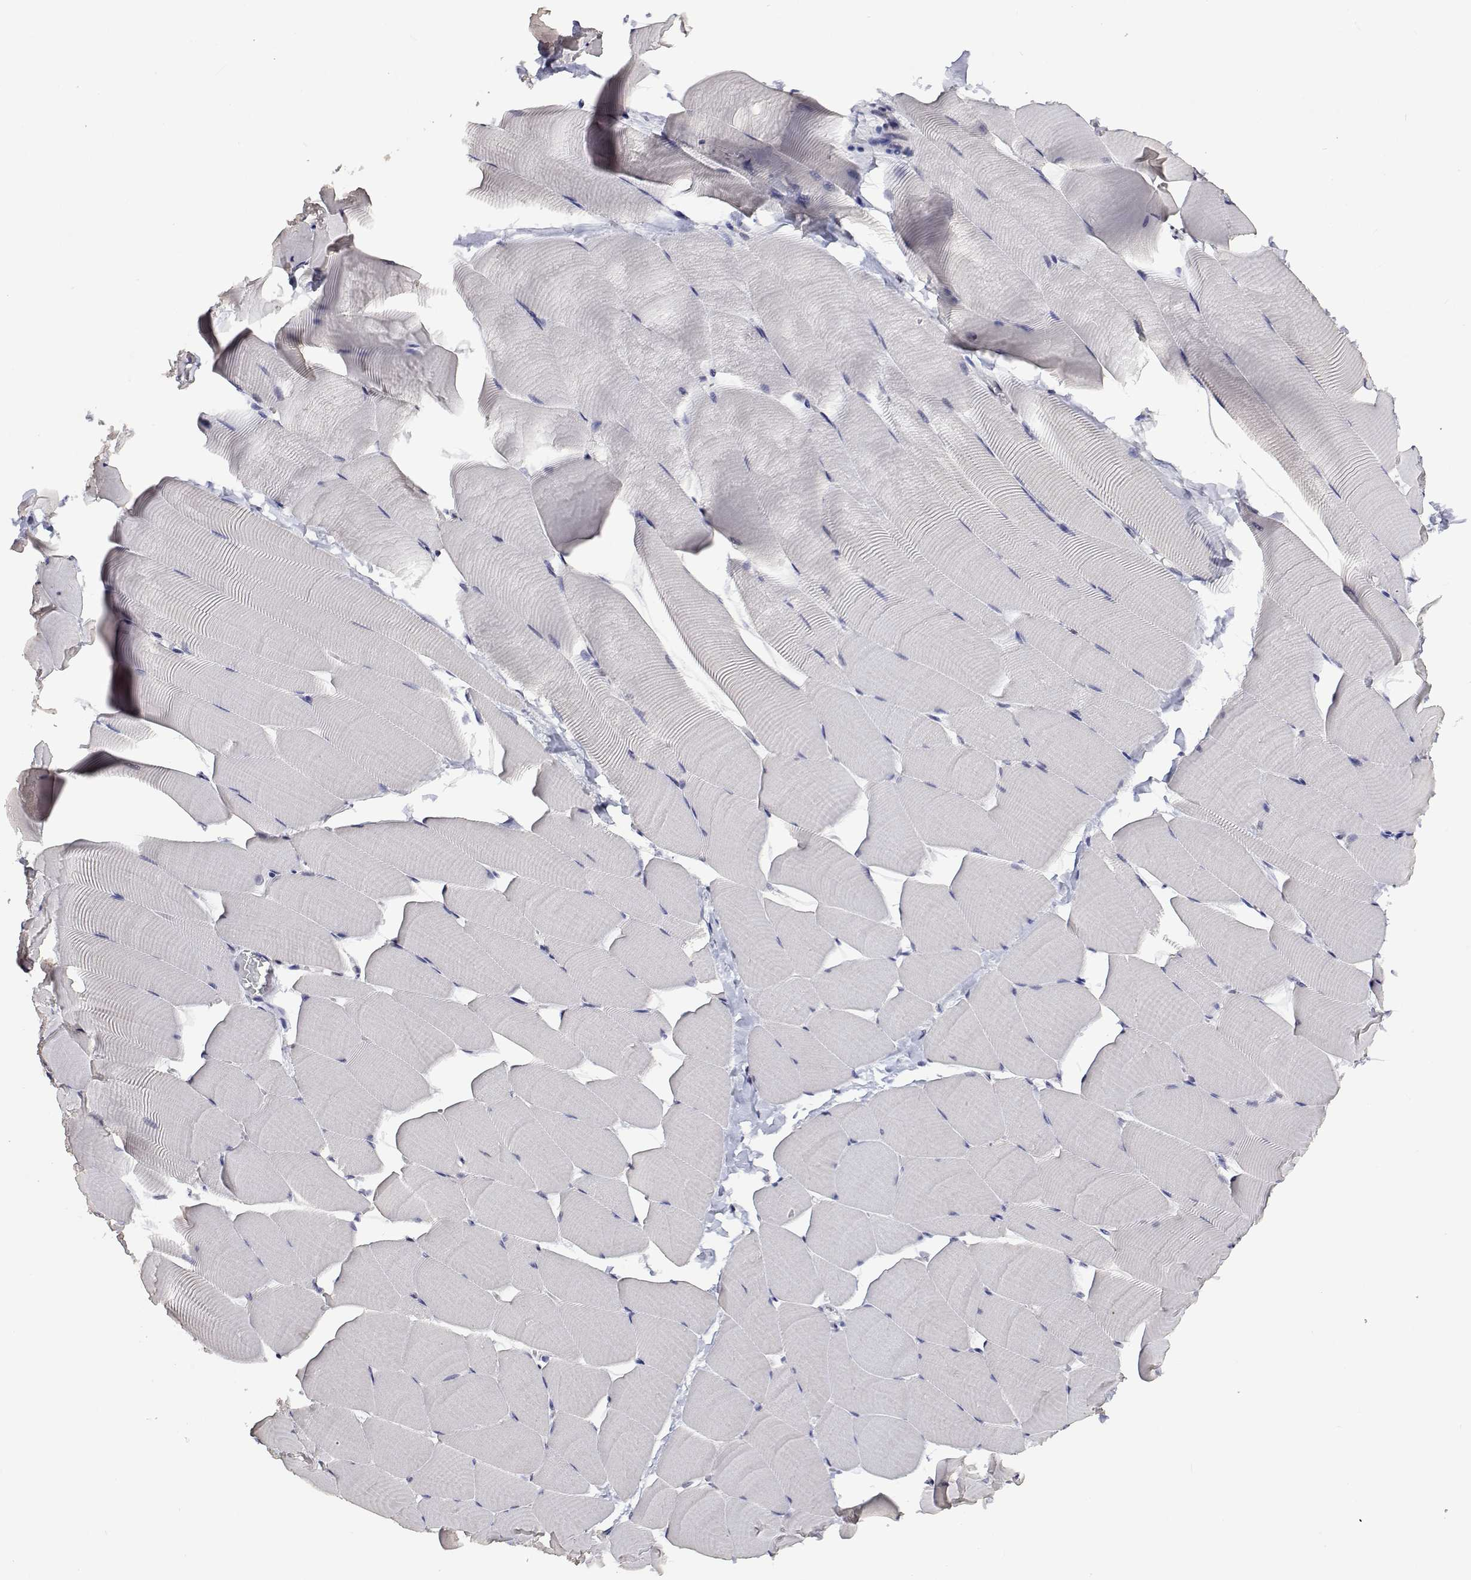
{"staining": {"intensity": "weak", "quantity": "<25%", "location": "nuclear"}, "tissue": "skeletal muscle", "cell_type": "Myocytes", "image_type": "normal", "snomed": [{"axis": "morphology", "description": "Normal tissue, NOS"}, {"axis": "topography", "description": "Skeletal muscle"}], "caption": "DAB (3,3'-diaminobenzidine) immunohistochemical staining of unremarkable skeletal muscle shows no significant staining in myocytes. (DAB (3,3'-diaminobenzidine) immunohistochemistry (IHC) with hematoxylin counter stain).", "gene": "HNRNPA0", "patient": {"sex": "male", "age": 25}}